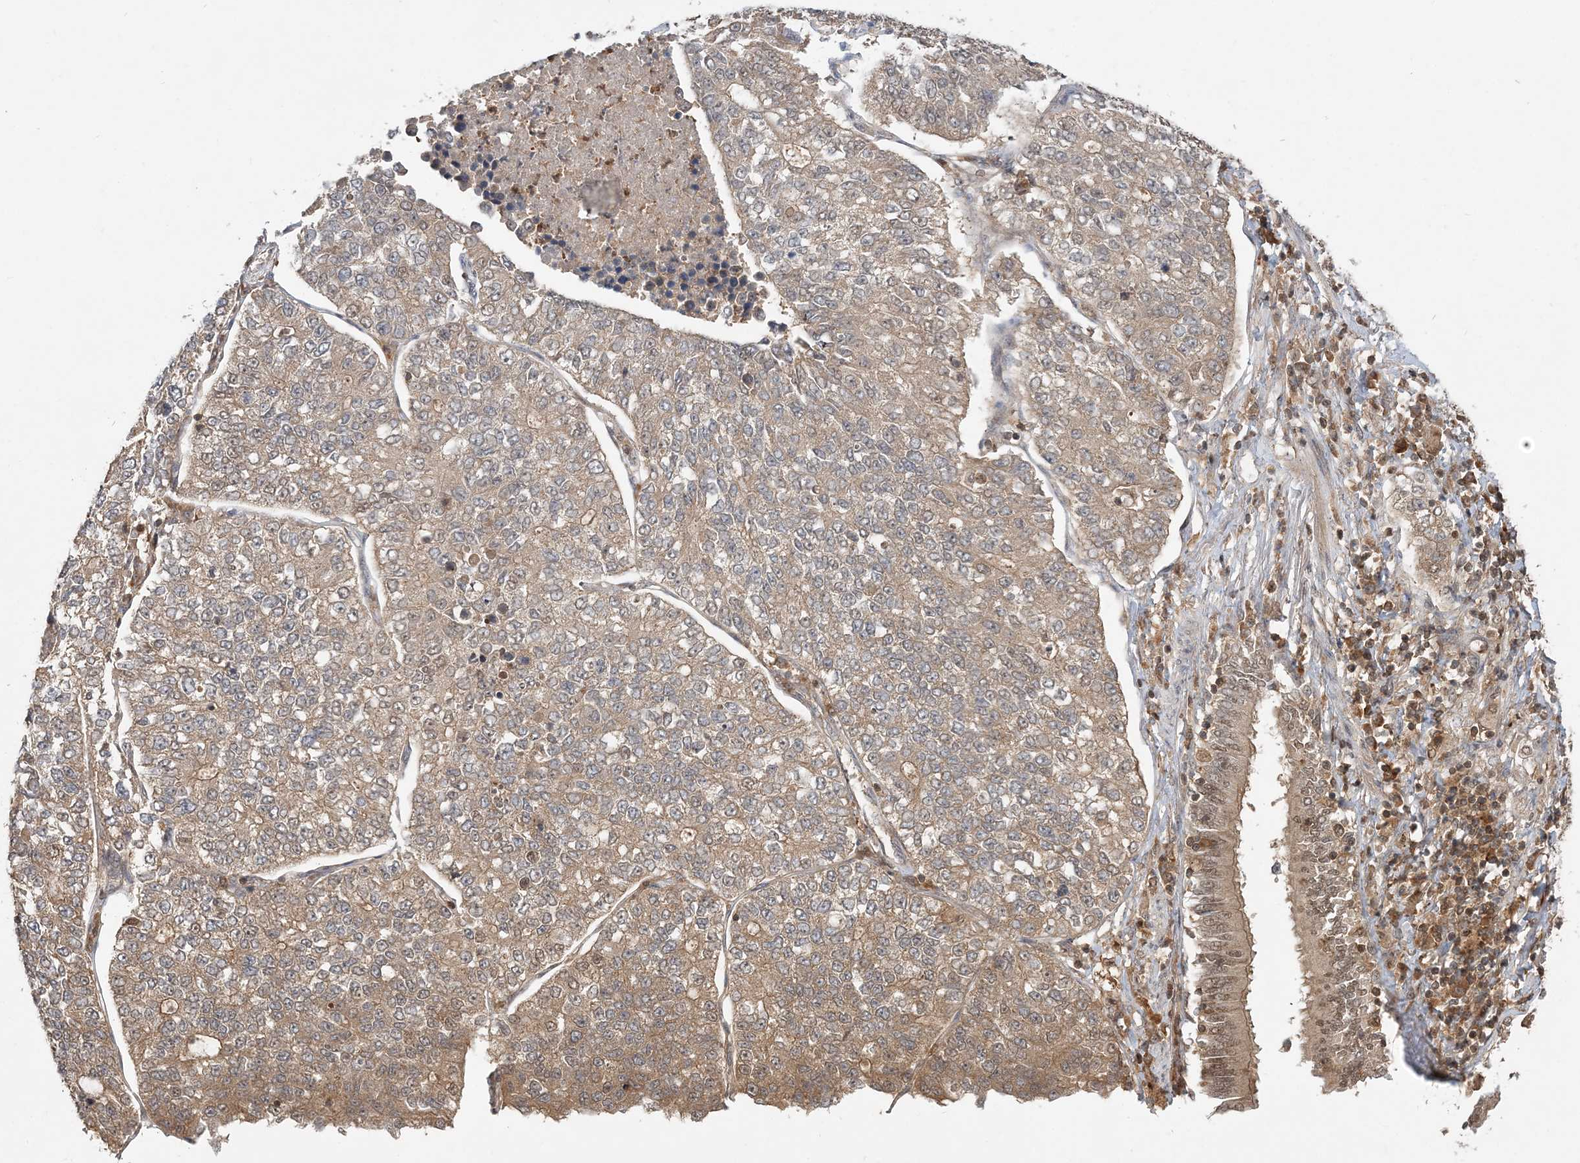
{"staining": {"intensity": "weak", "quantity": ">75%", "location": "cytoplasmic/membranous"}, "tissue": "lung cancer", "cell_type": "Tumor cells", "image_type": "cancer", "snomed": [{"axis": "morphology", "description": "Adenocarcinoma, NOS"}, {"axis": "topography", "description": "Lung"}], "caption": "This image reveals IHC staining of human lung adenocarcinoma, with low weak cytoplasmic/membranous expression in approximately >75% of tumor cells.", "gene": "CAB39", "patient": {"sex": "male", "age": 49}}